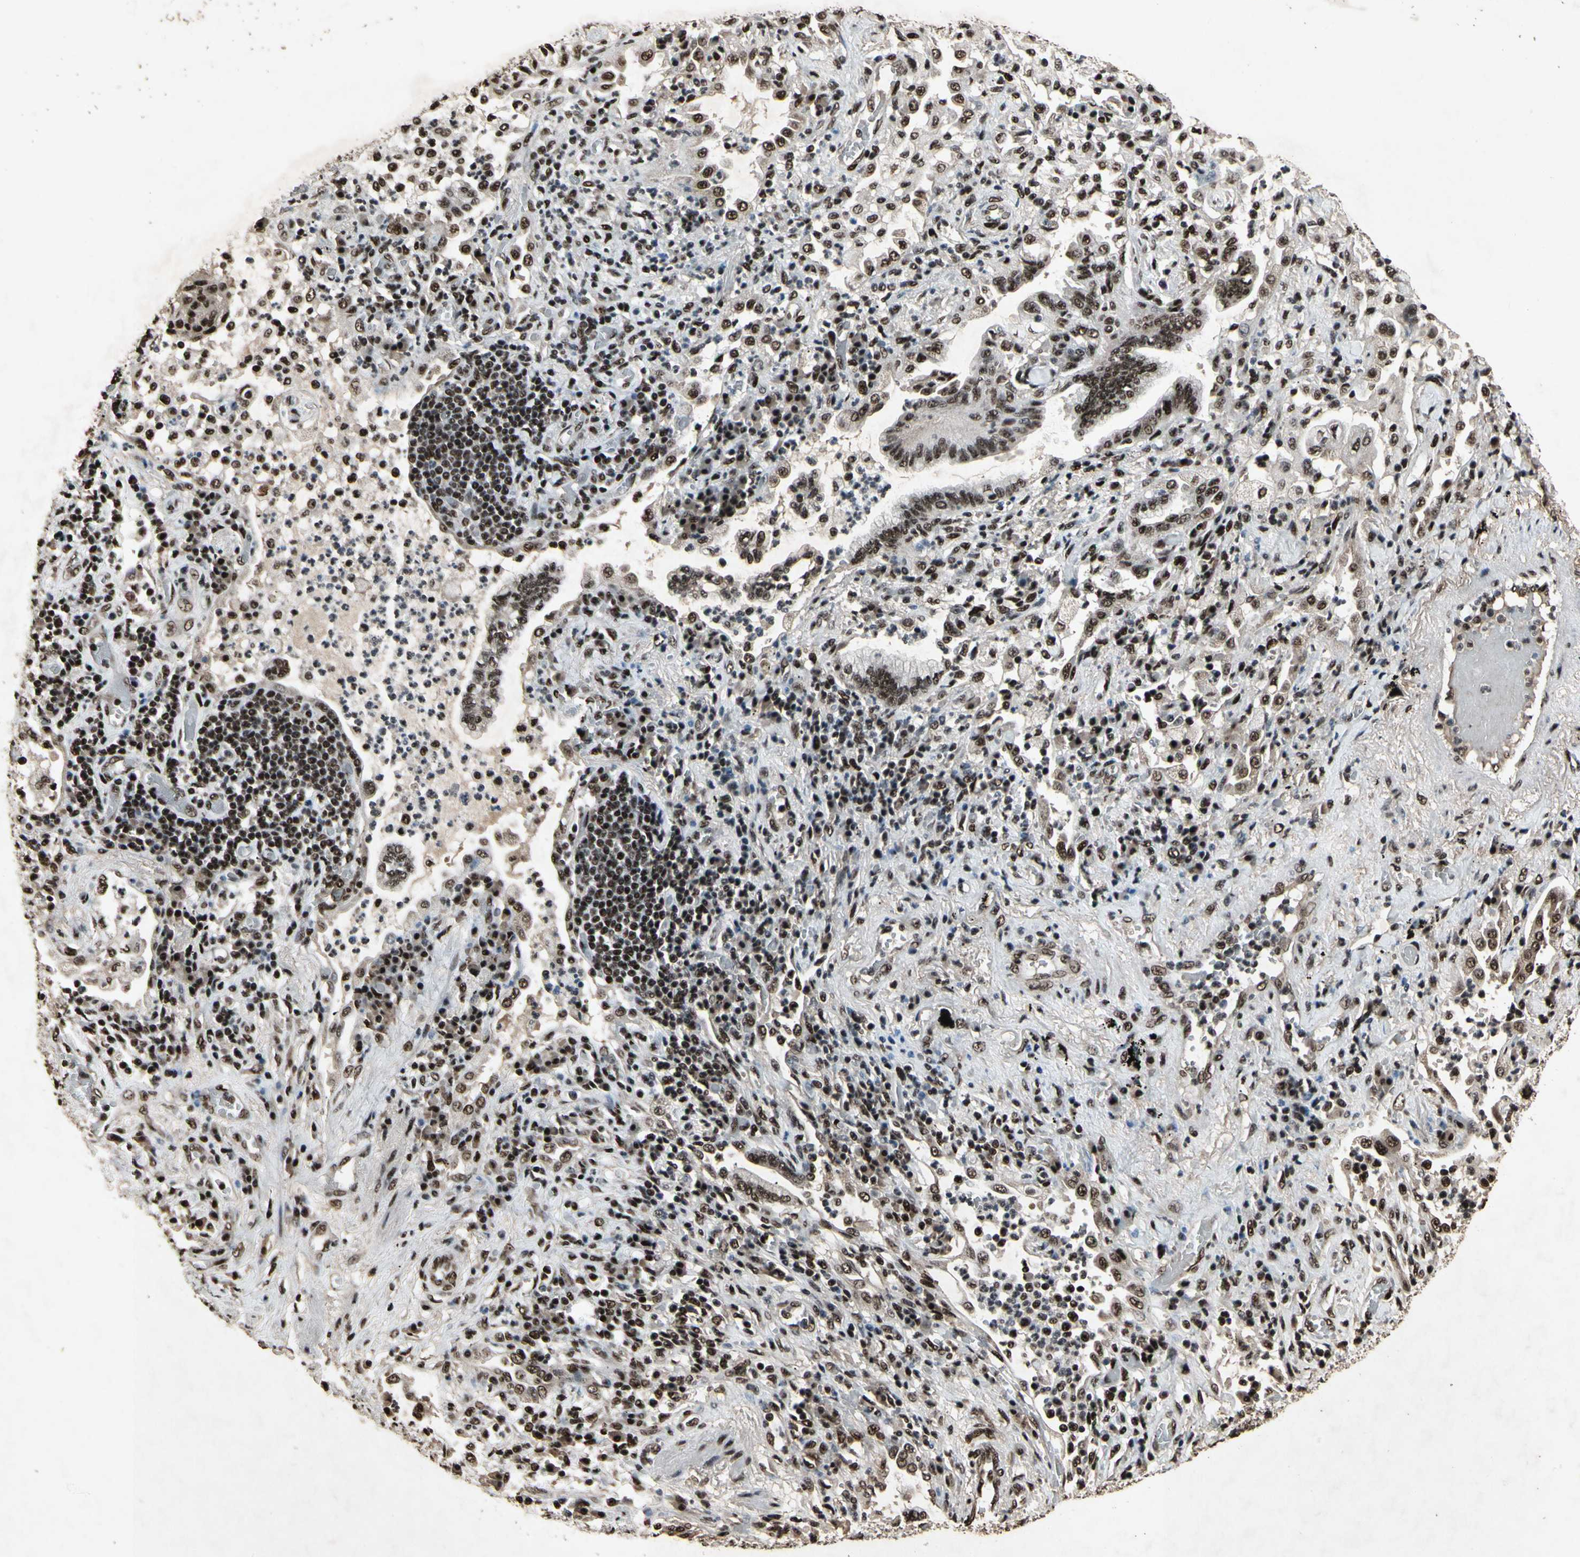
{"staining": {"intensity": "strong", "quantity": ">75%", "location": "nuclear"}, "tissue": "lung cancer", "cell_type": "Tumor cells", "image_type": "cancer", "snomed": [{"axis": "morphology", "description": "Normal tissue, NOS"}, {"axis": "morphology", "description": "Adenocarcinoma, NOS"}, {"axis": "topography", "description": "Bronchus"}, {"axis": "topography", "description": "Lung"}], "caption": "A brown stain labels strong nuclear positivity of a protein in lung cancer tumor cells.", "gene": "TBX2", "patient": {"sex": "female", "age": 70}}